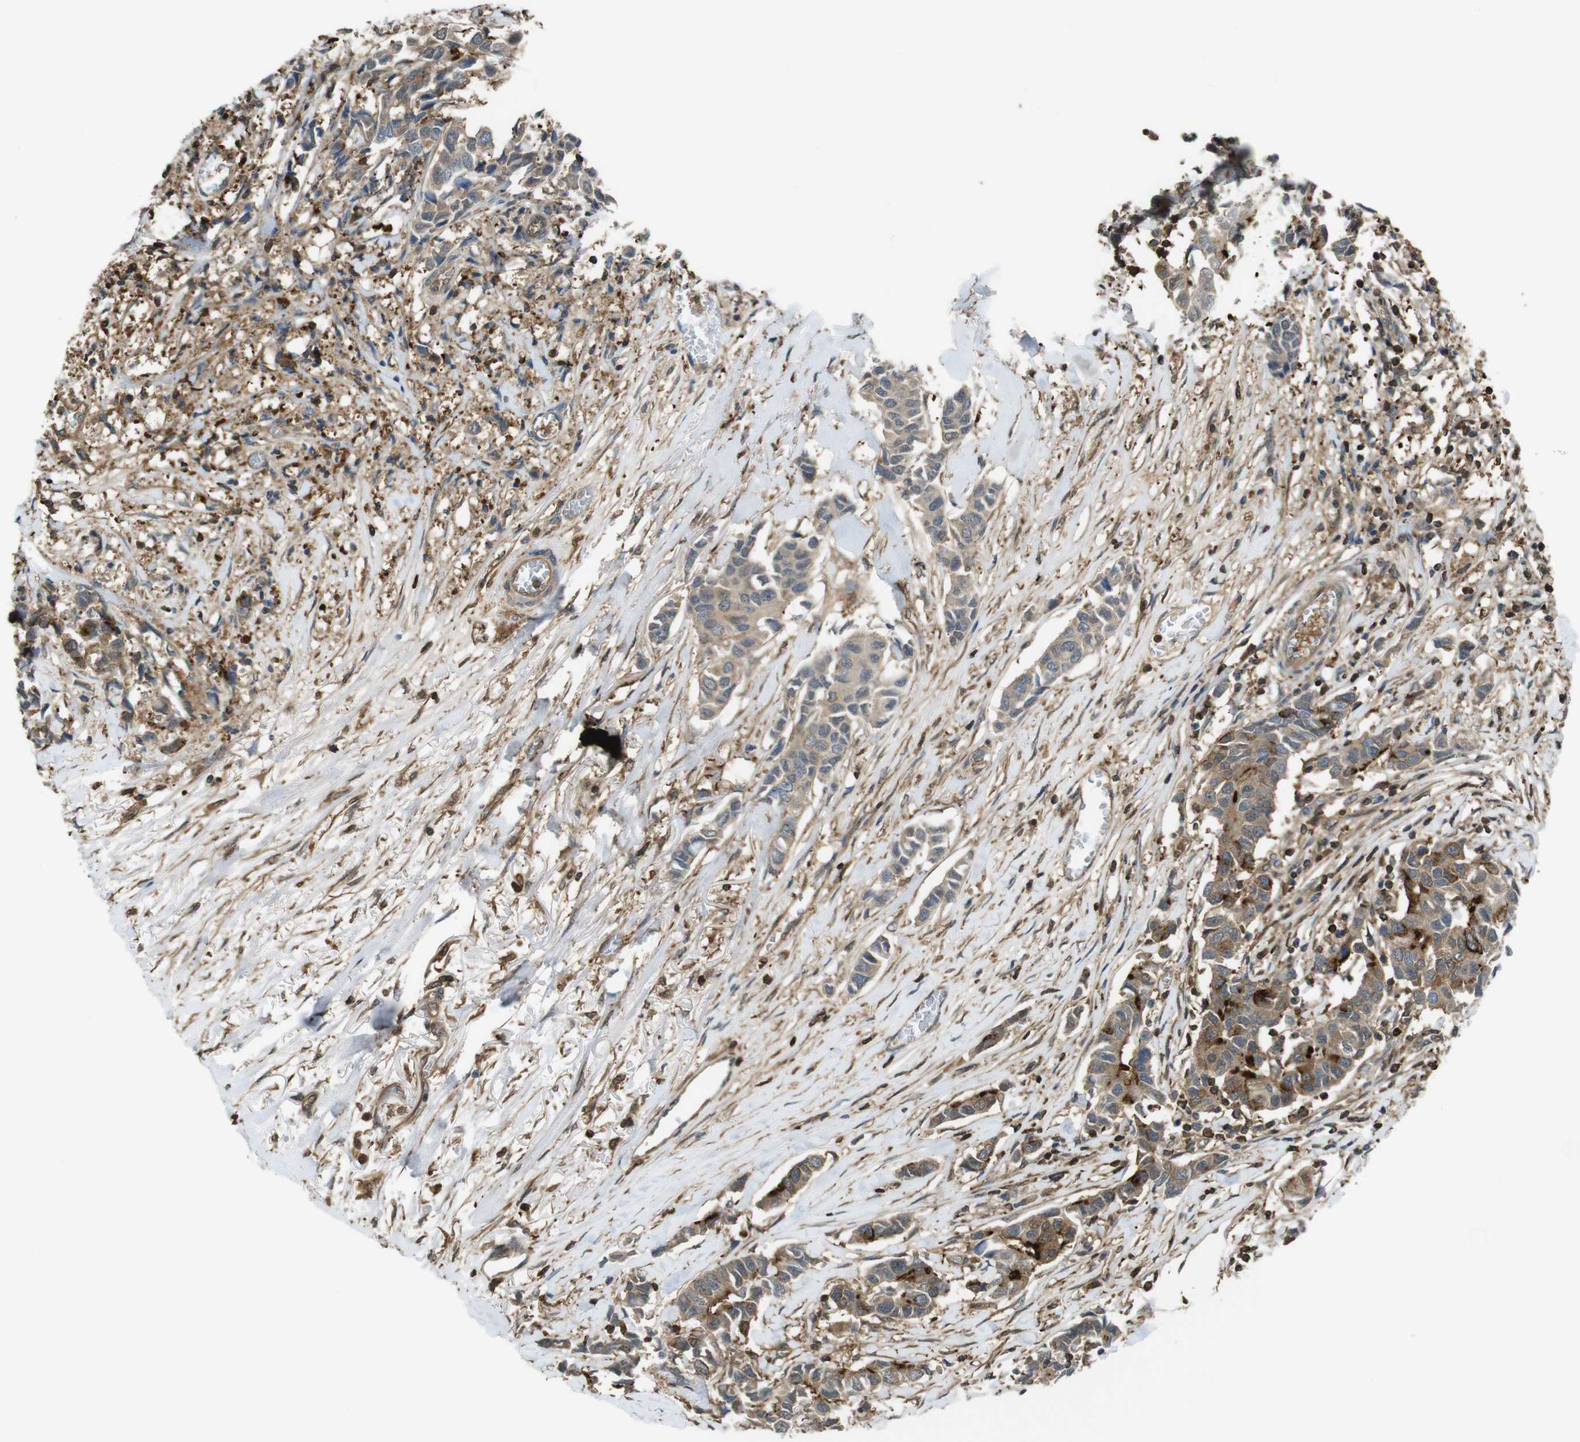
{"staining": {"intensity": "moderate", "quantity": ">75%", "location": "cytoplasmic/membranous"}, "tissue": "breast cancer", "cell_type": "Tumor cells", "image_type": "cancer", "snomed": [{"axis": "morphology", "description": "Duct carcinoma"}, {"axis": "topography", "description": "Breast"}], "caption": "Immunohistochemistry (DAB) staining of human breast cancer displays moderate cytoplasmic/membranous protein positivity in approximately >75% of tumor cells.", "gene": "ARHGDIA", "patient": {"sex": "female", "age": 80}}